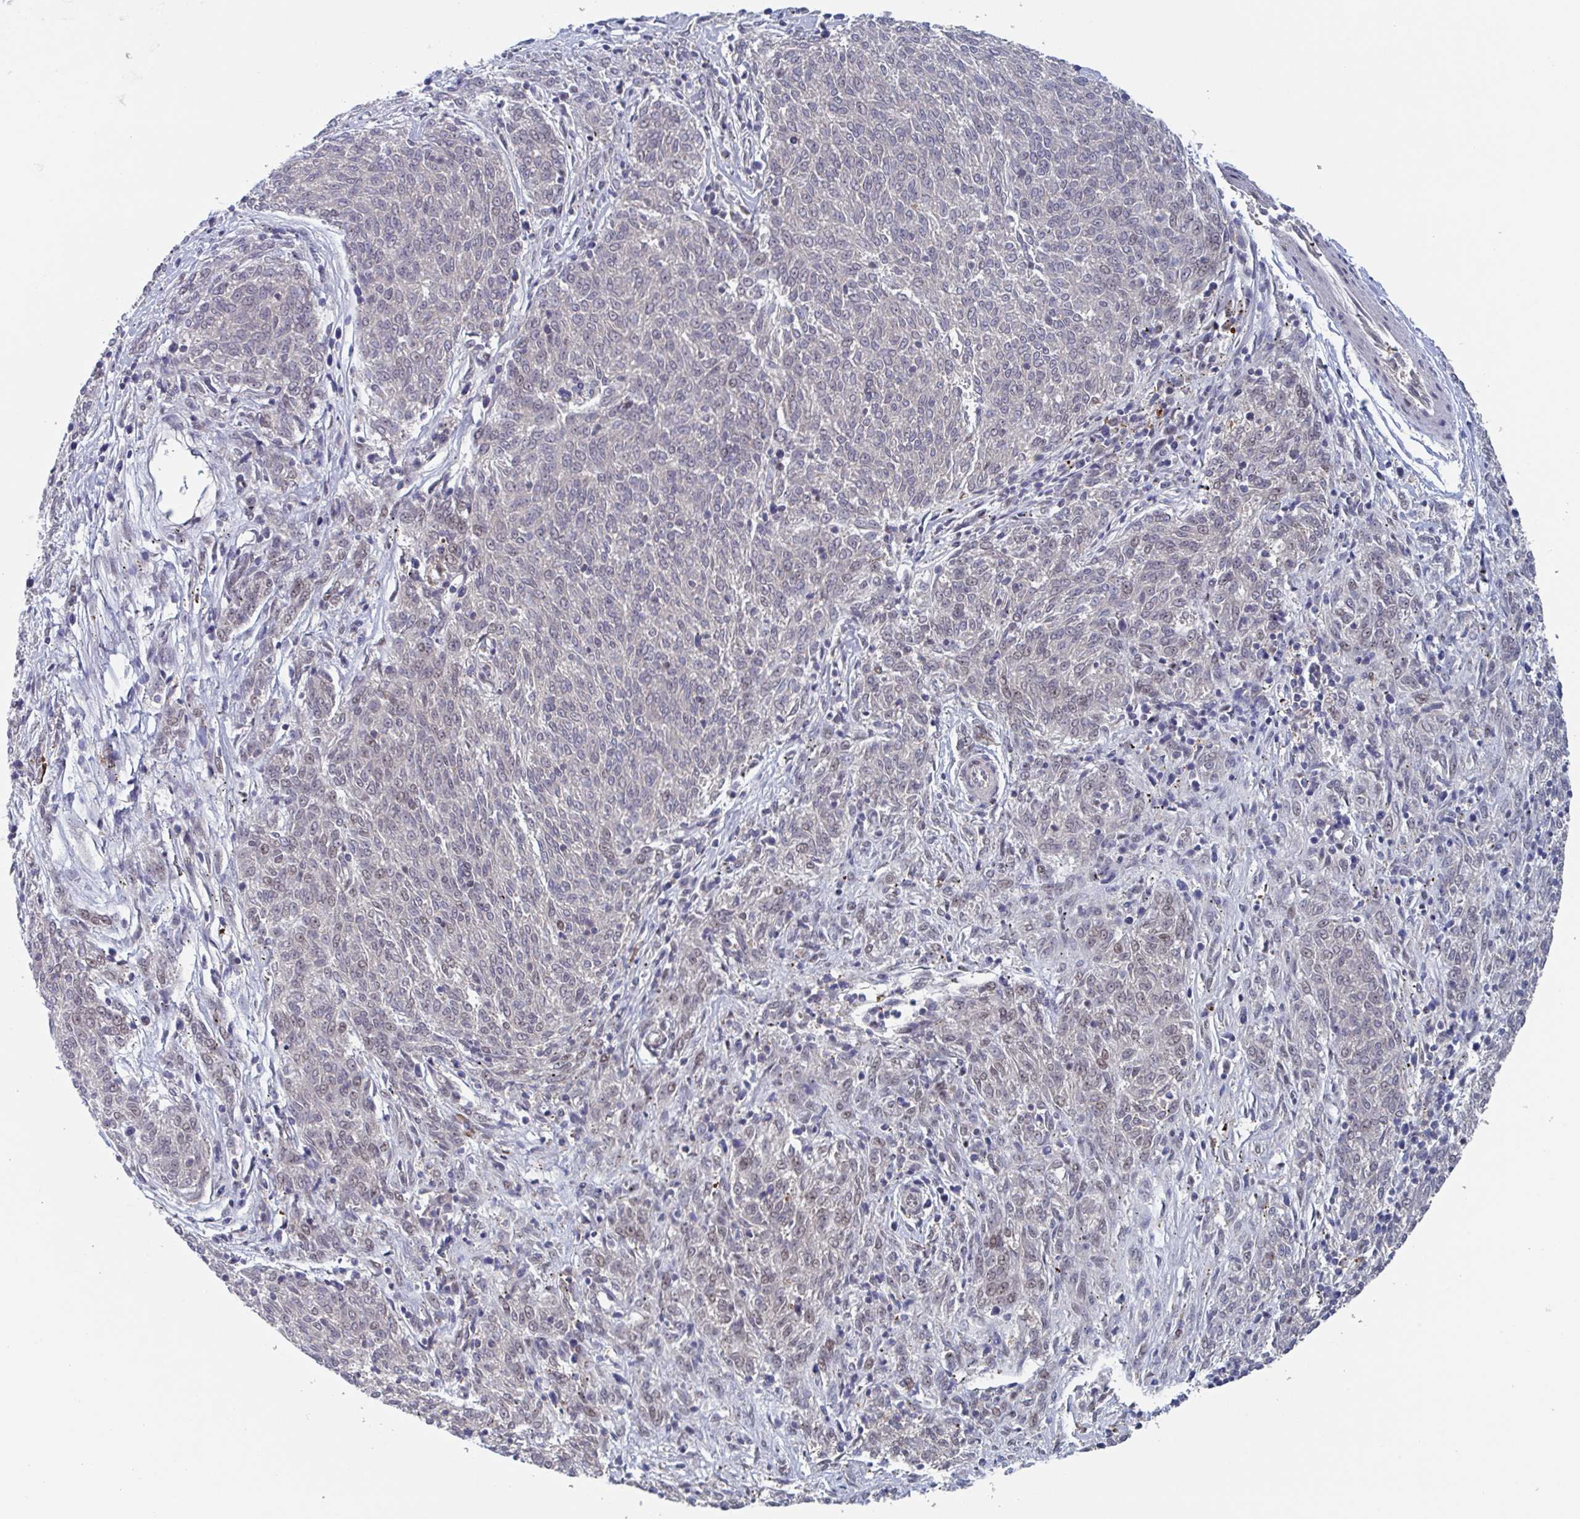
{"staining": {"intensity": "moderate", "quantity": "<25%", "location": "nuclear"}, "tissue": "melanoma", "cell_type": "Tumor cells", "image_type": "cancer", "snomed": [{"axis": "morphology", "description": "Malignant melanoma, NOS"}, {"axis": "topography", "description": "Skin"}], "caption": "Malignant melanoma stained with a protein marker shows moderate staining in tumor cells.", "gene": "RNF212", "patient": {"sex": "female", "age": 72}}